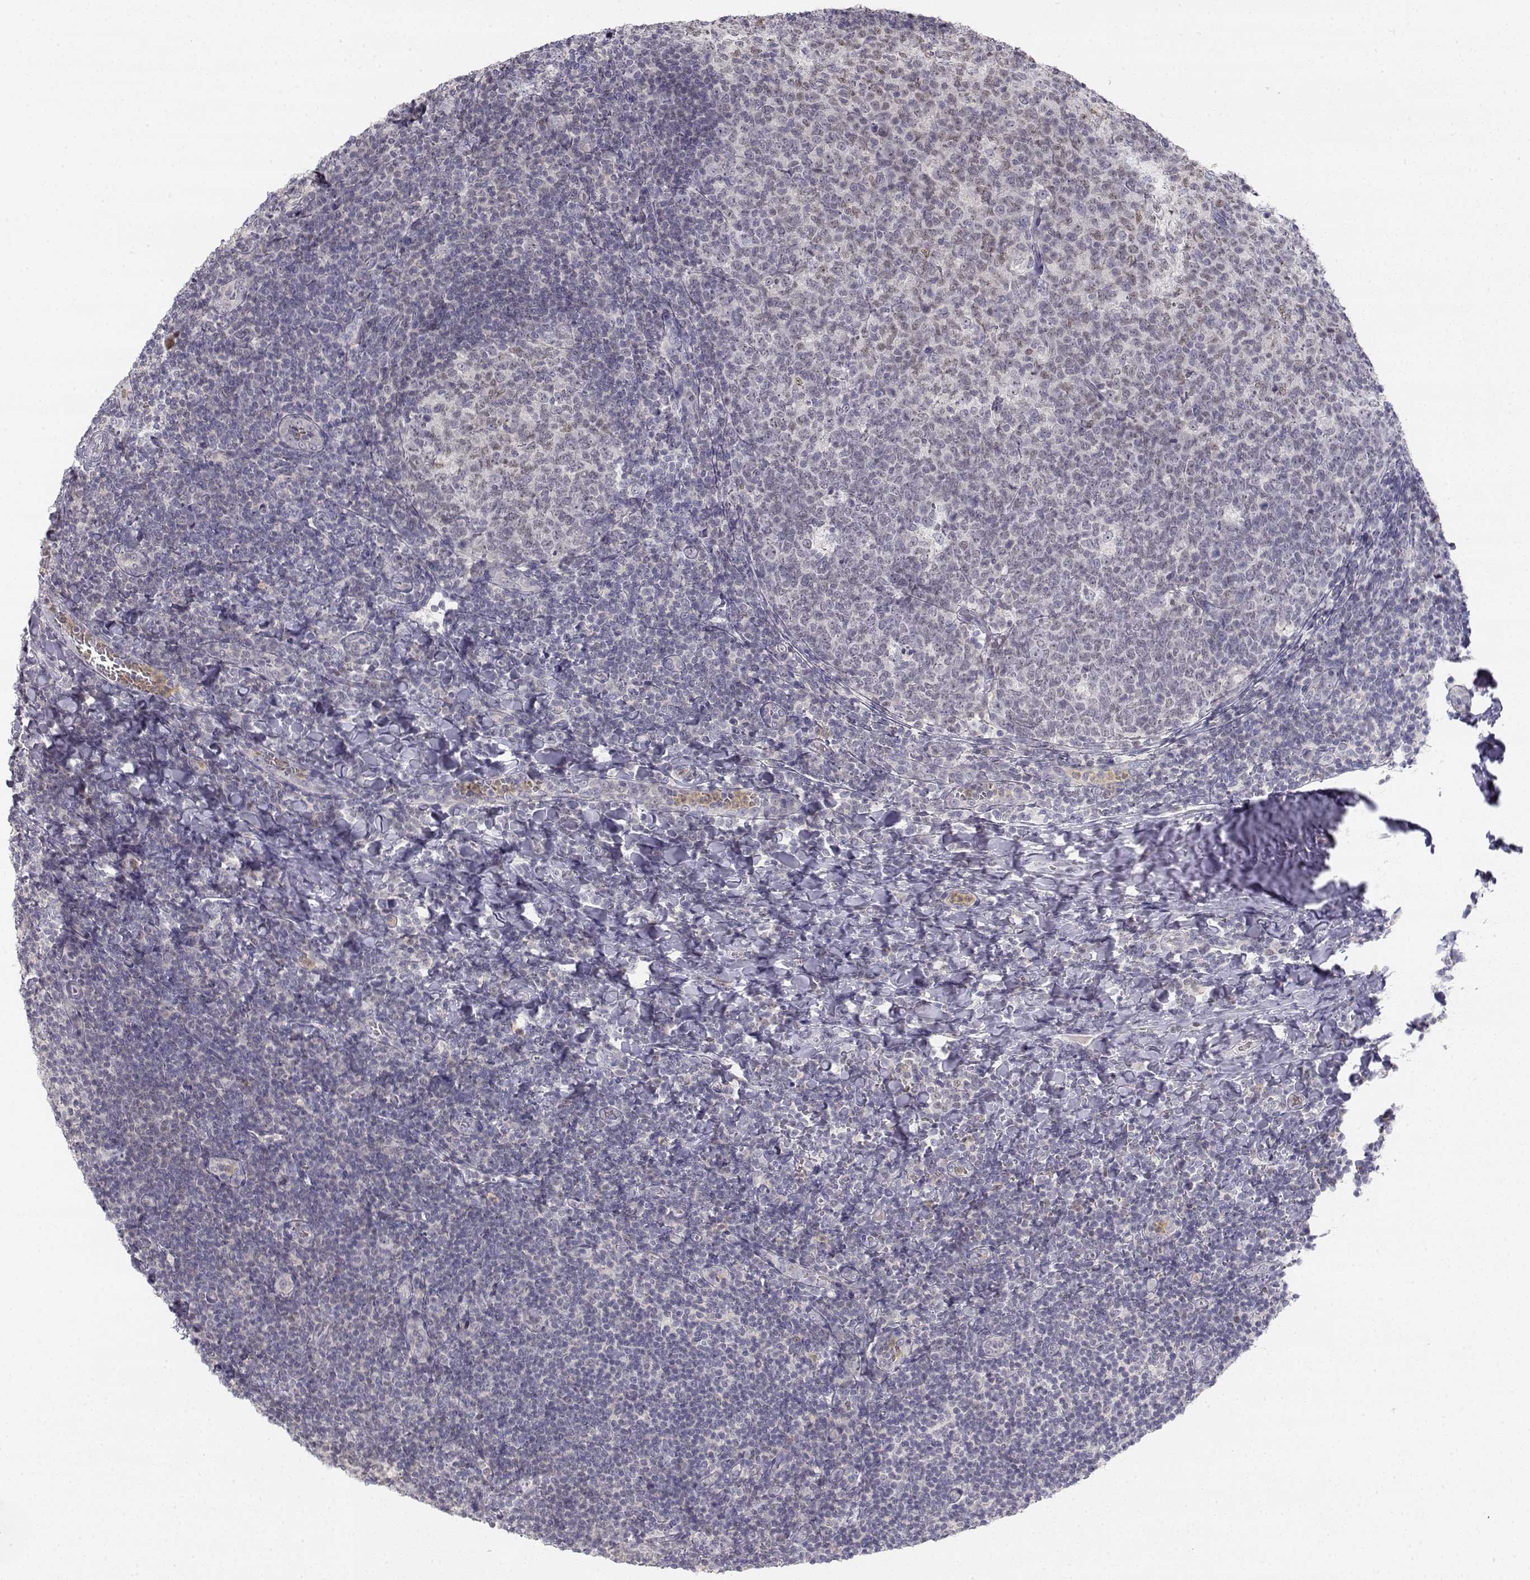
{"staining": {"intensity": "negative", "quantity": "none", "location": "none"}, "tissue": "tonsil", "cell_type": "Germinal center cells", "image_type": "normal", "snomed": [{"axis": "morphology", "description": "Normal tissue, NOS"}, {"axis": "topography", "description": "Tonsil"}], "caption": "The histopathology image exhibits no significant positivity in germinal center cells of tonsil. (Immunohistochemistry, brightfield microscopy, high magnification).", "gene": "GLIPR1L2", "patient": {"sex": "male", "age": 17}}